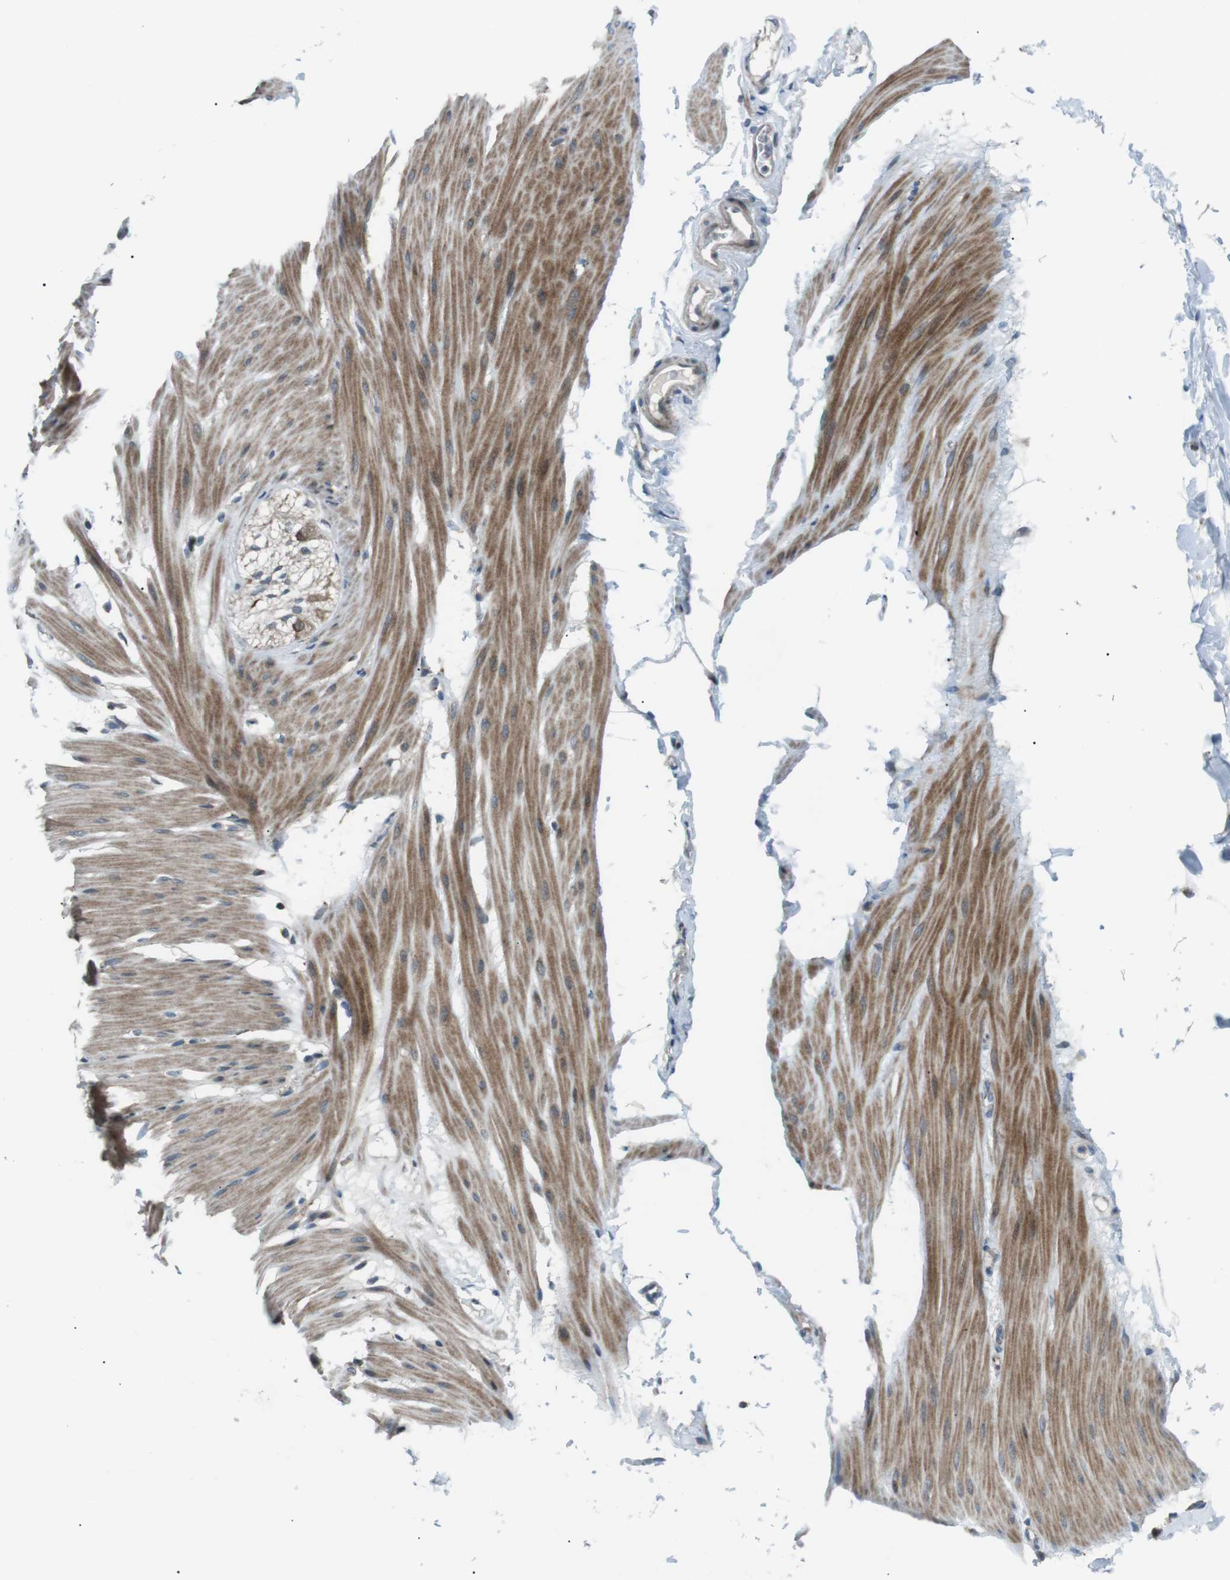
{"staining": {"intensity": "moderate", "quantity": ">75%", "location": "cytoplasmic/membranous"}, "tissue": "smooth muscle", "cell_type": "Smooth muscle cells", "image_type": "normal", "snomed": [{"axis": "morphology", "description": "Normal tissue, NOS"}, {"axis": "topography", "description": "Smooth muscle"}, {"axis": "topography", "description": "Colon"}], "caption": "Immunohistochemistry micrograph of benign human smooth muscle stained for a protein (brown), which displays medium levels of moderate cytoplasmic/membranous positivity in approximately >75% of smooth muscle cells.", "gene": "ARID5B", "patient": {"sex": "male", "age": 67}}